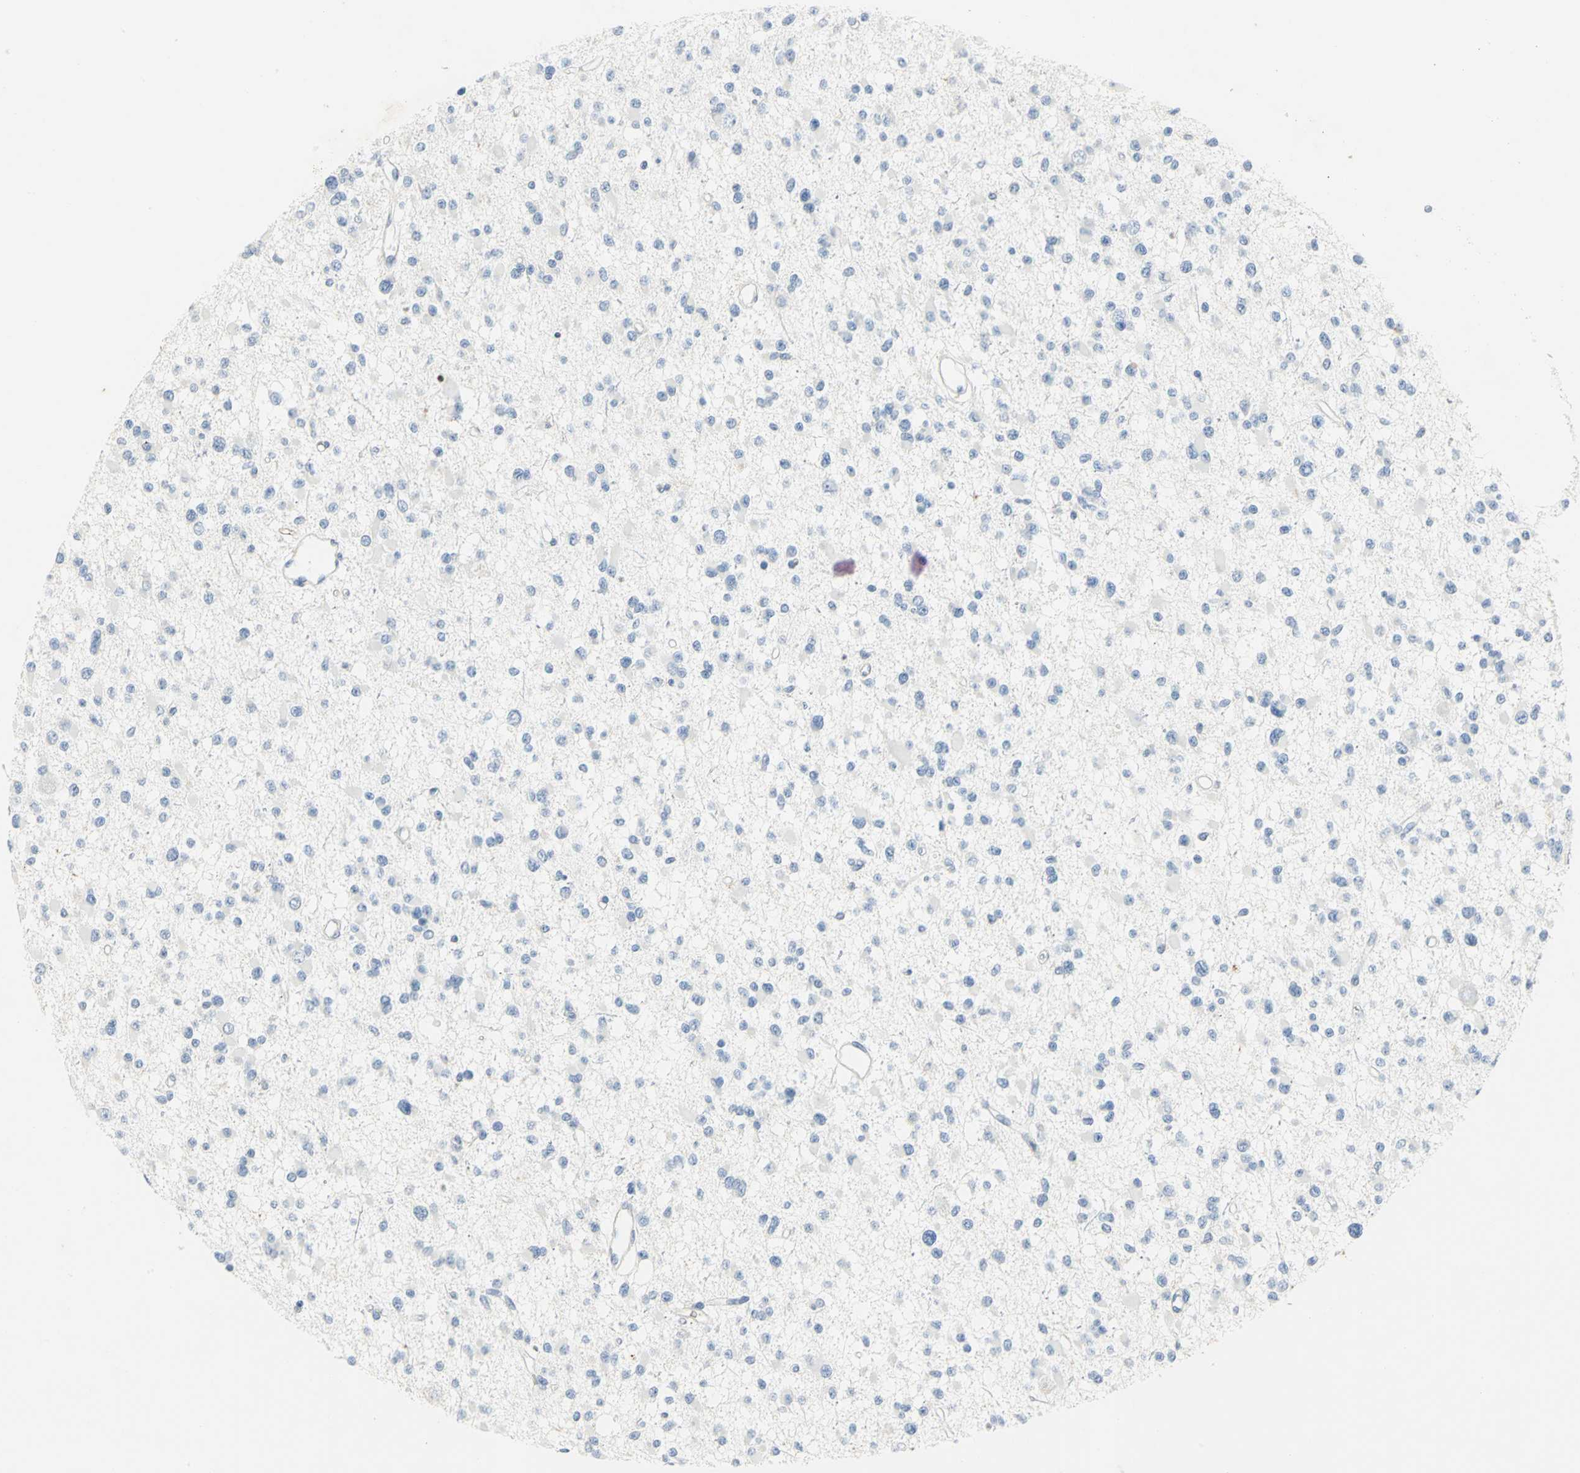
{"staining": {"intensity": "negative", "quantity": "none", "location": "none"}, "tissue": "glioma", "cell_type": "Tumor cells", "image_type": "cancer", "snomed": [{"axis": "morphology", "description": "Glioma, malignant, Low grade"}, {"axis": "topography", "description": "Brain"}], "caption": "Protein analysis of glioma reveals no significant positivity in tumor cells. (Immunohistochemistry (ihc), brightfield microscopy, high magnification).", "gene": "ANXA4", "patient": {"sex": "female", "age": 22}}